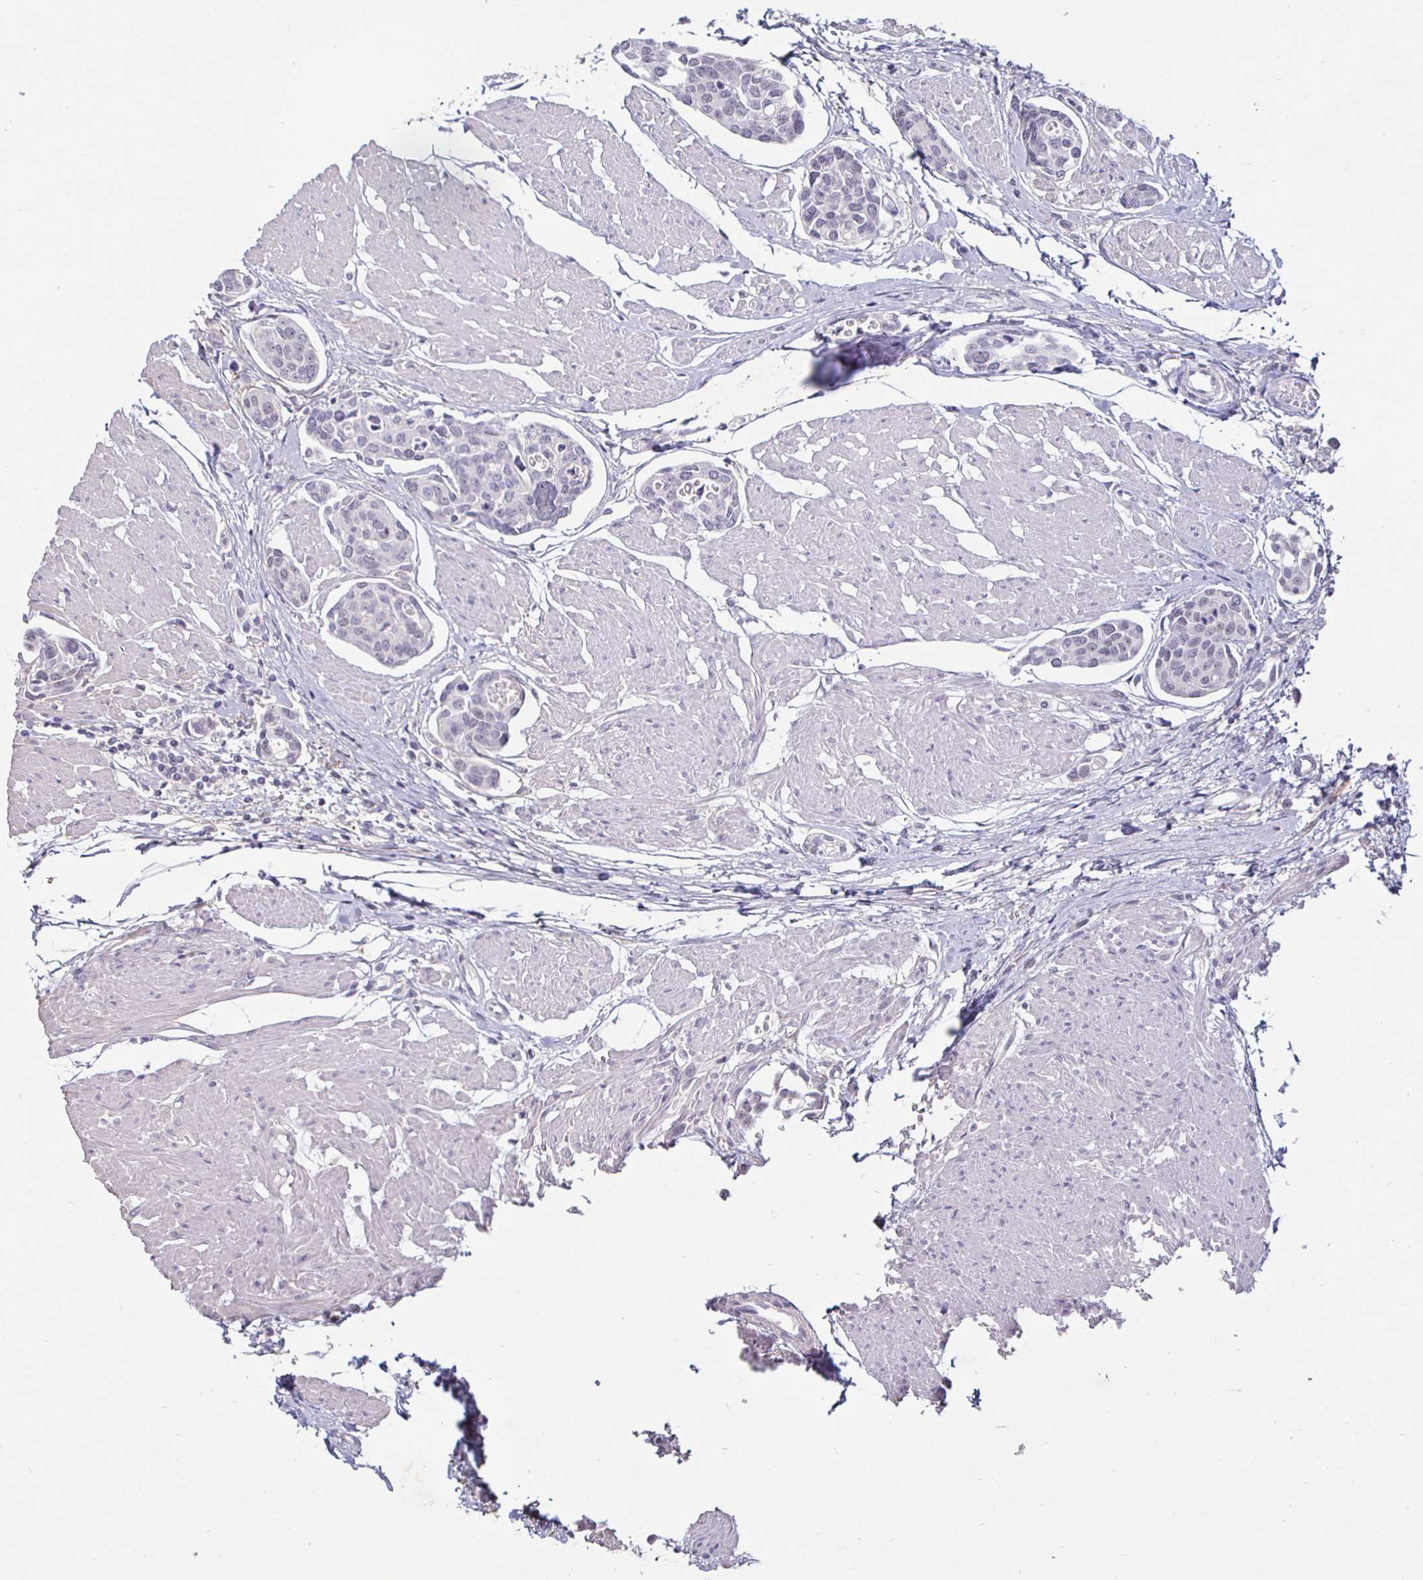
{"staining": {"intensity": "negative", "quantity": "none", "location": "none"}, "tissue": "urothelial cancer", "cell_type": "Tumor cells", "image_type": "cancer", "snomed": [{"axis": "morphology", "description": "Urothelial carcinoma, High grade"}, {"axis": "topography", "description": "Urinary bladder"}], "caption": "Immunohistochemistry histopathology image of human urothelial carcinoma (high-grade) stained for a protein (brown), which reveals no positivity in tumor cells.", "gene": "MLH1", "patient": {"sex": "male", "age": 78}}